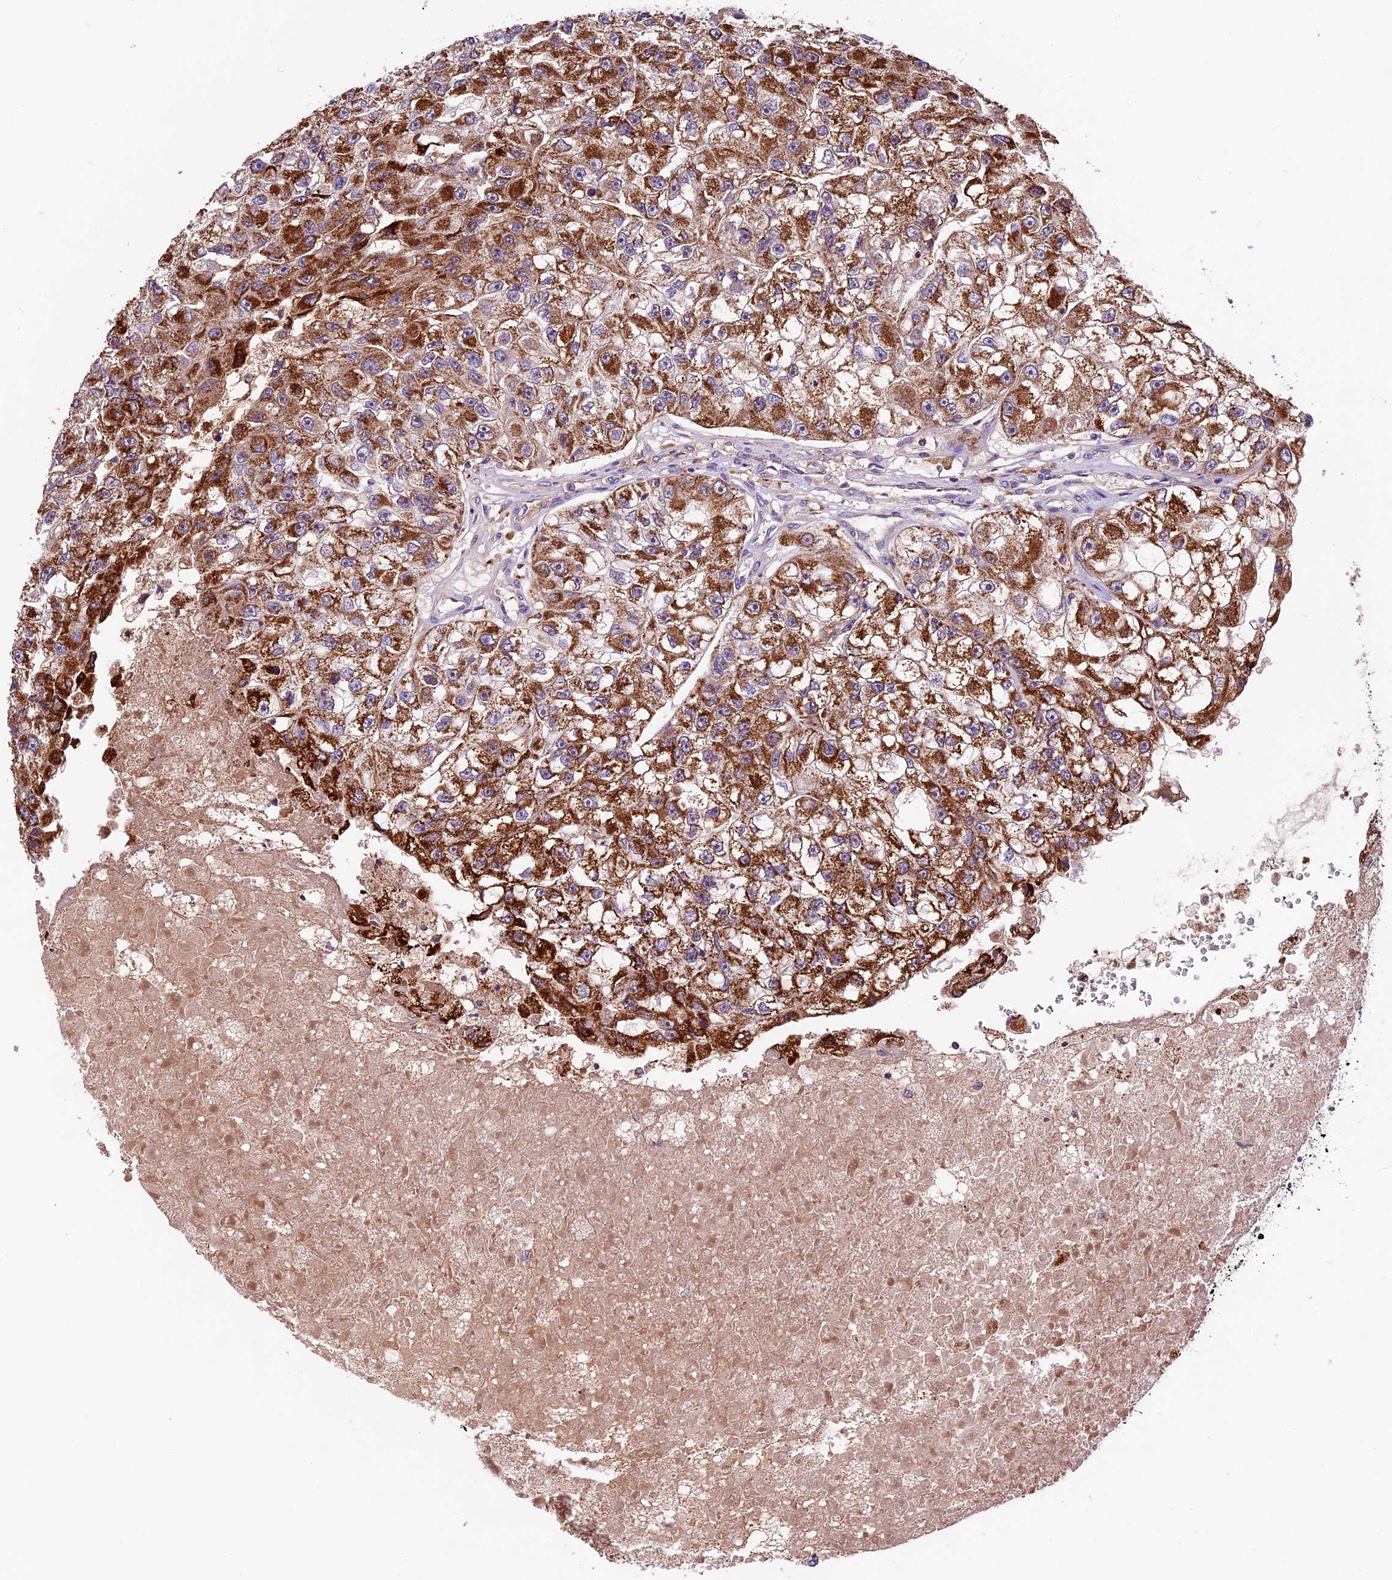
{"staining": {"intensity": "strong", "quantity": ">75%", "location": "cytoplasmic/membranous"}, "tissue": "renal cancer", "cell_type": "Tumor cells", "image_type": "cancer", "snomed": [{"axis": "morphology", "description": "Adenocarcinoma, NOS"}, {"axis": "topography", "description": "Kidney"}], "caption": "Human renal cancer (adenocarcinoma) stained with a brown dye exhibits strong cytoplasmic/membranous positive positivity in about >75% of tumor cells.", "gene": "METTL22", "patient": {"sex": "male", "age": 63}}